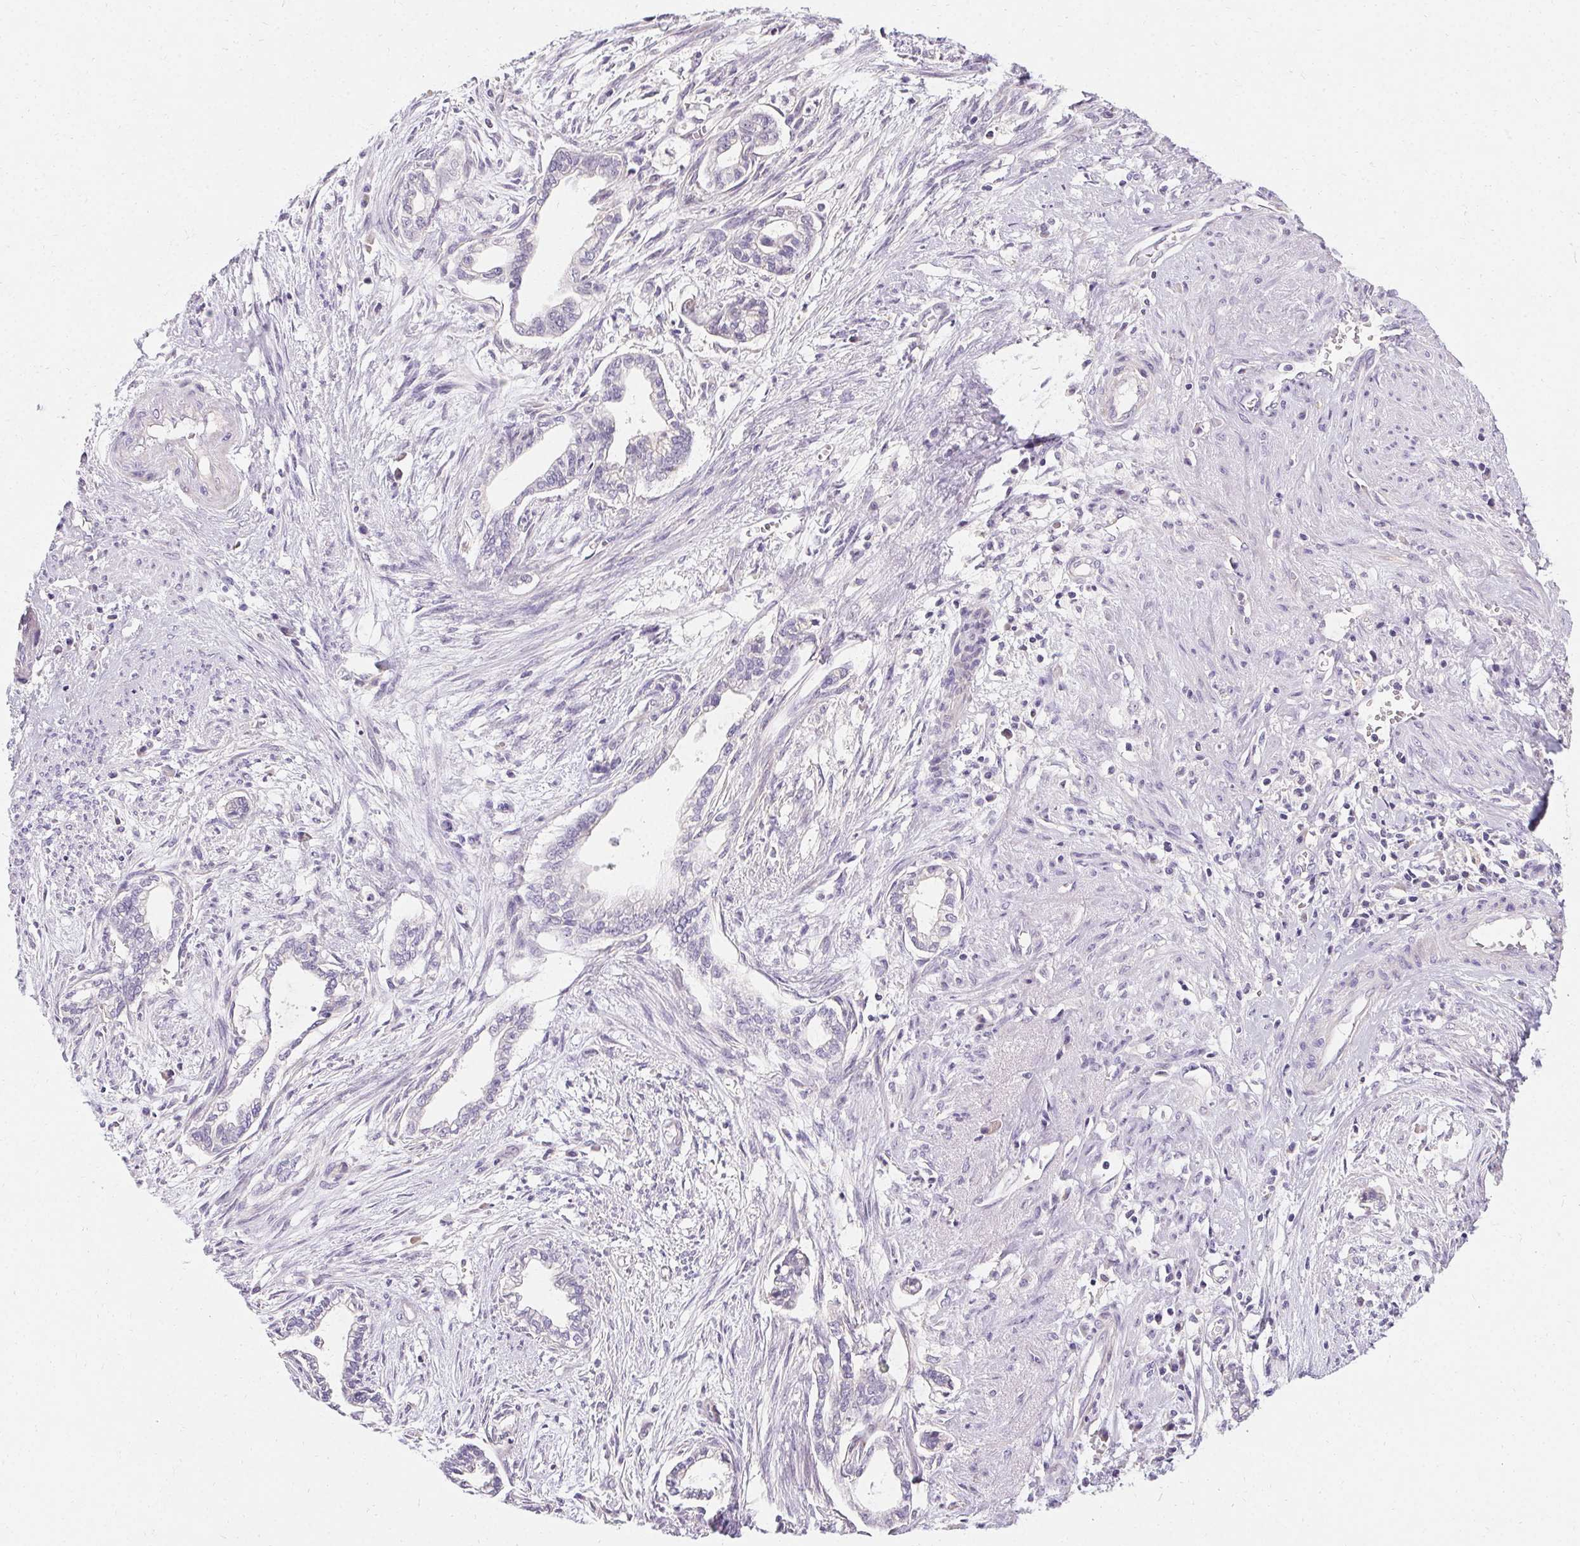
{"staining": {"intensity": "negative", "quantity": "none", "location": "none"}, "tissue": "cervical cancer", "cell_type": "Tumor cells", "image_type": "cancer", "snomed": [{"axis": "morphology", "description": "Adenocarcinoma, NOS"}, {"axis": "topography", "description": "Cervix"}], "caption": "DAB (3,3'-diaminobenzidine) immunohistochemical staining of adenocarcinoma (cervical) reveals no significant staining in tumor cells.", "gene": "TRIP13", "patient": {"sex": "female", "age": 62}}